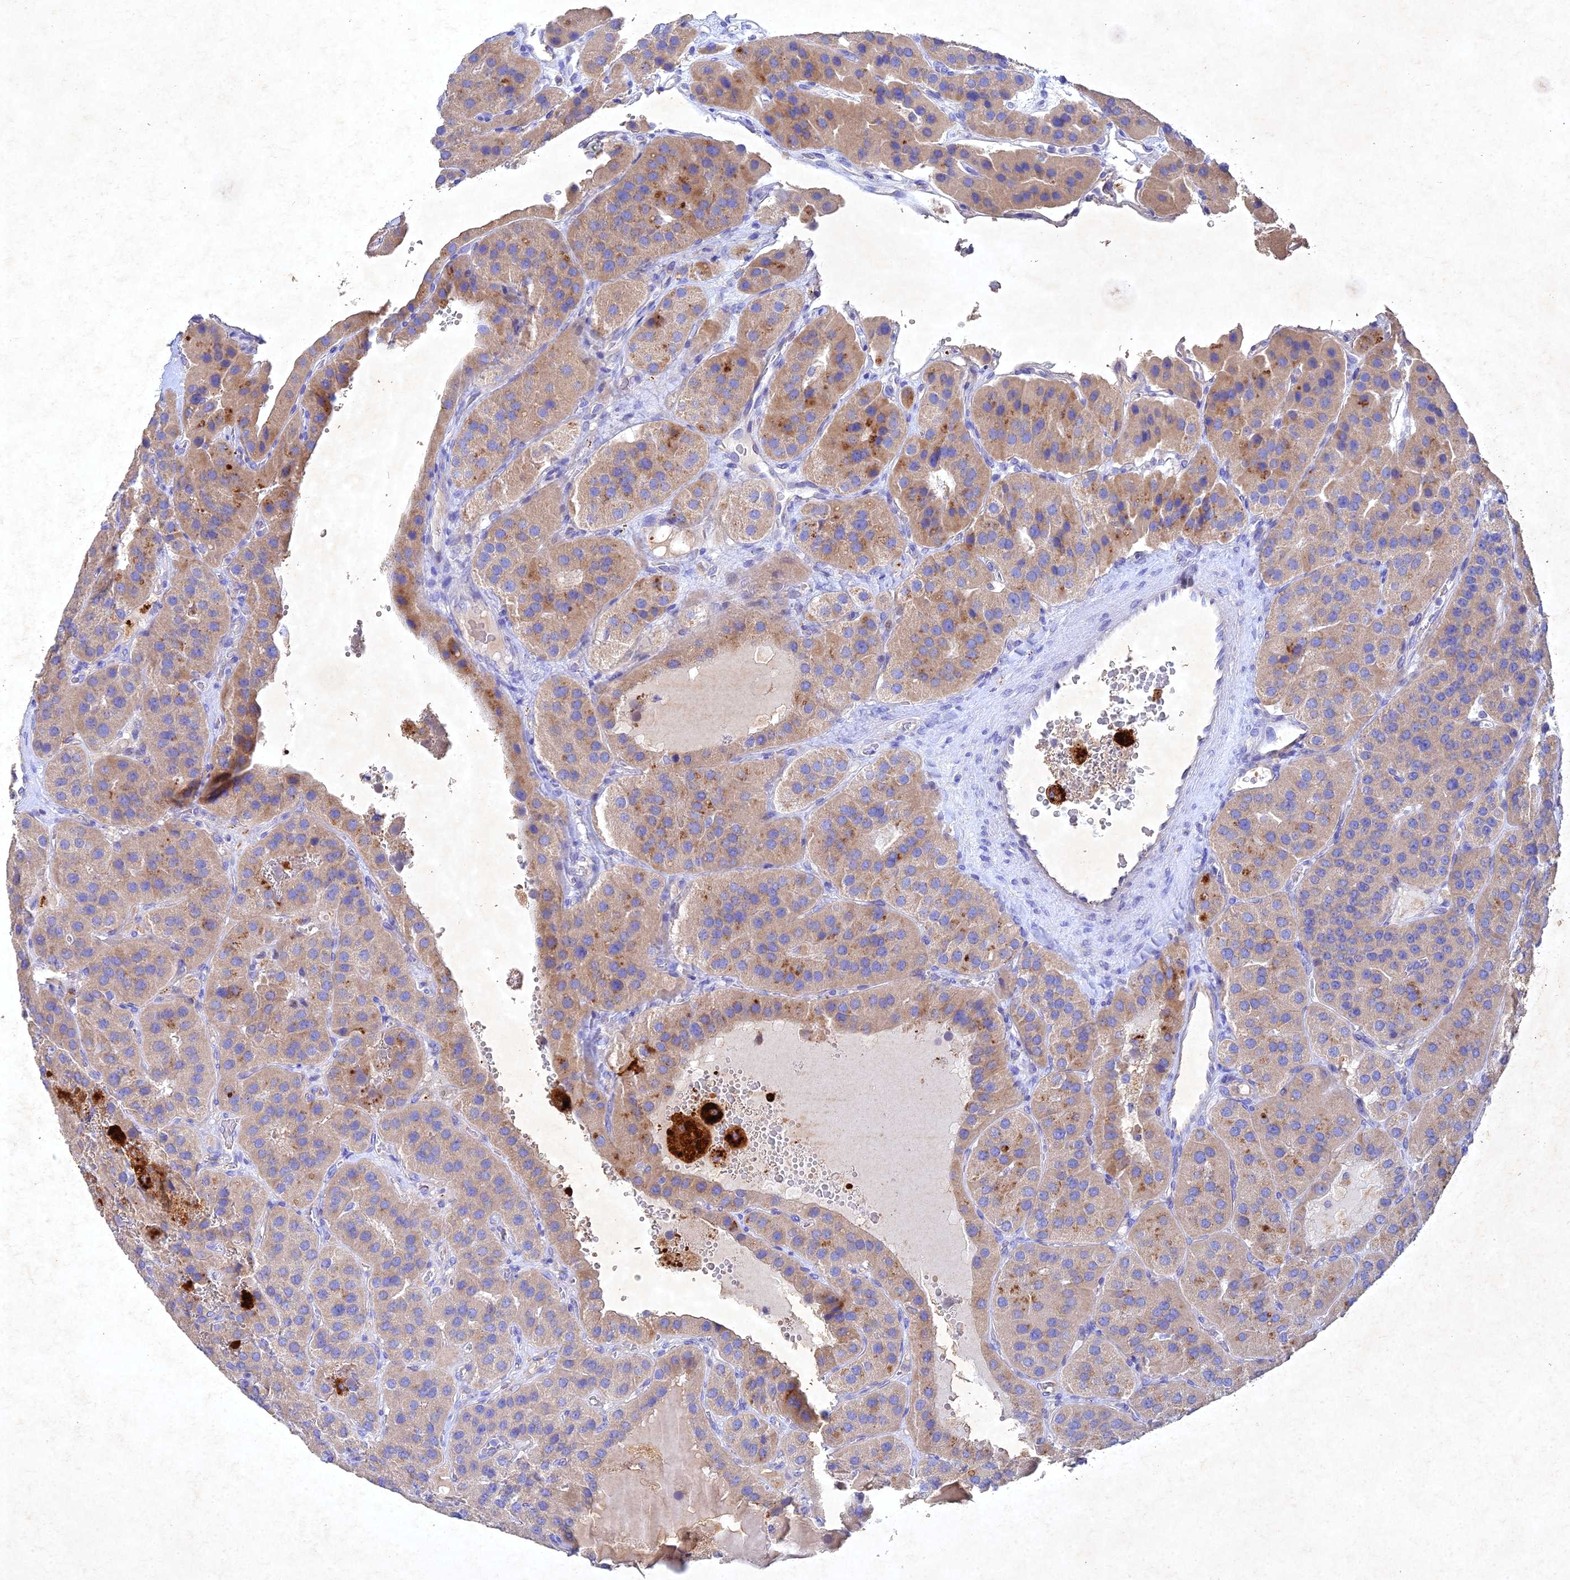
{"staining": {"intensity": "moderate", "quantity": ">75%", "location": "cytoplasmic/membranous"}, "tissue": "parathyroid gland", "cell_type": "Glandular cells", "image_type": "normal", "snomed": [{"axis": "morphology", "description": "Normal tissue, NOS"}, {"axis": "morphology", "description": "Adenoma, NOS"}, {"axis": "topography", "description": "Parathyroid gland"}], "caption": "A high-resolution image shows IHC staining of benign parathyroid gland, which shows moderate cytoplasmic/membranous expression in about >75% of glandular cells.", "gene": "NDUFV1", "patient": {"sex": "female", "age": 86}}